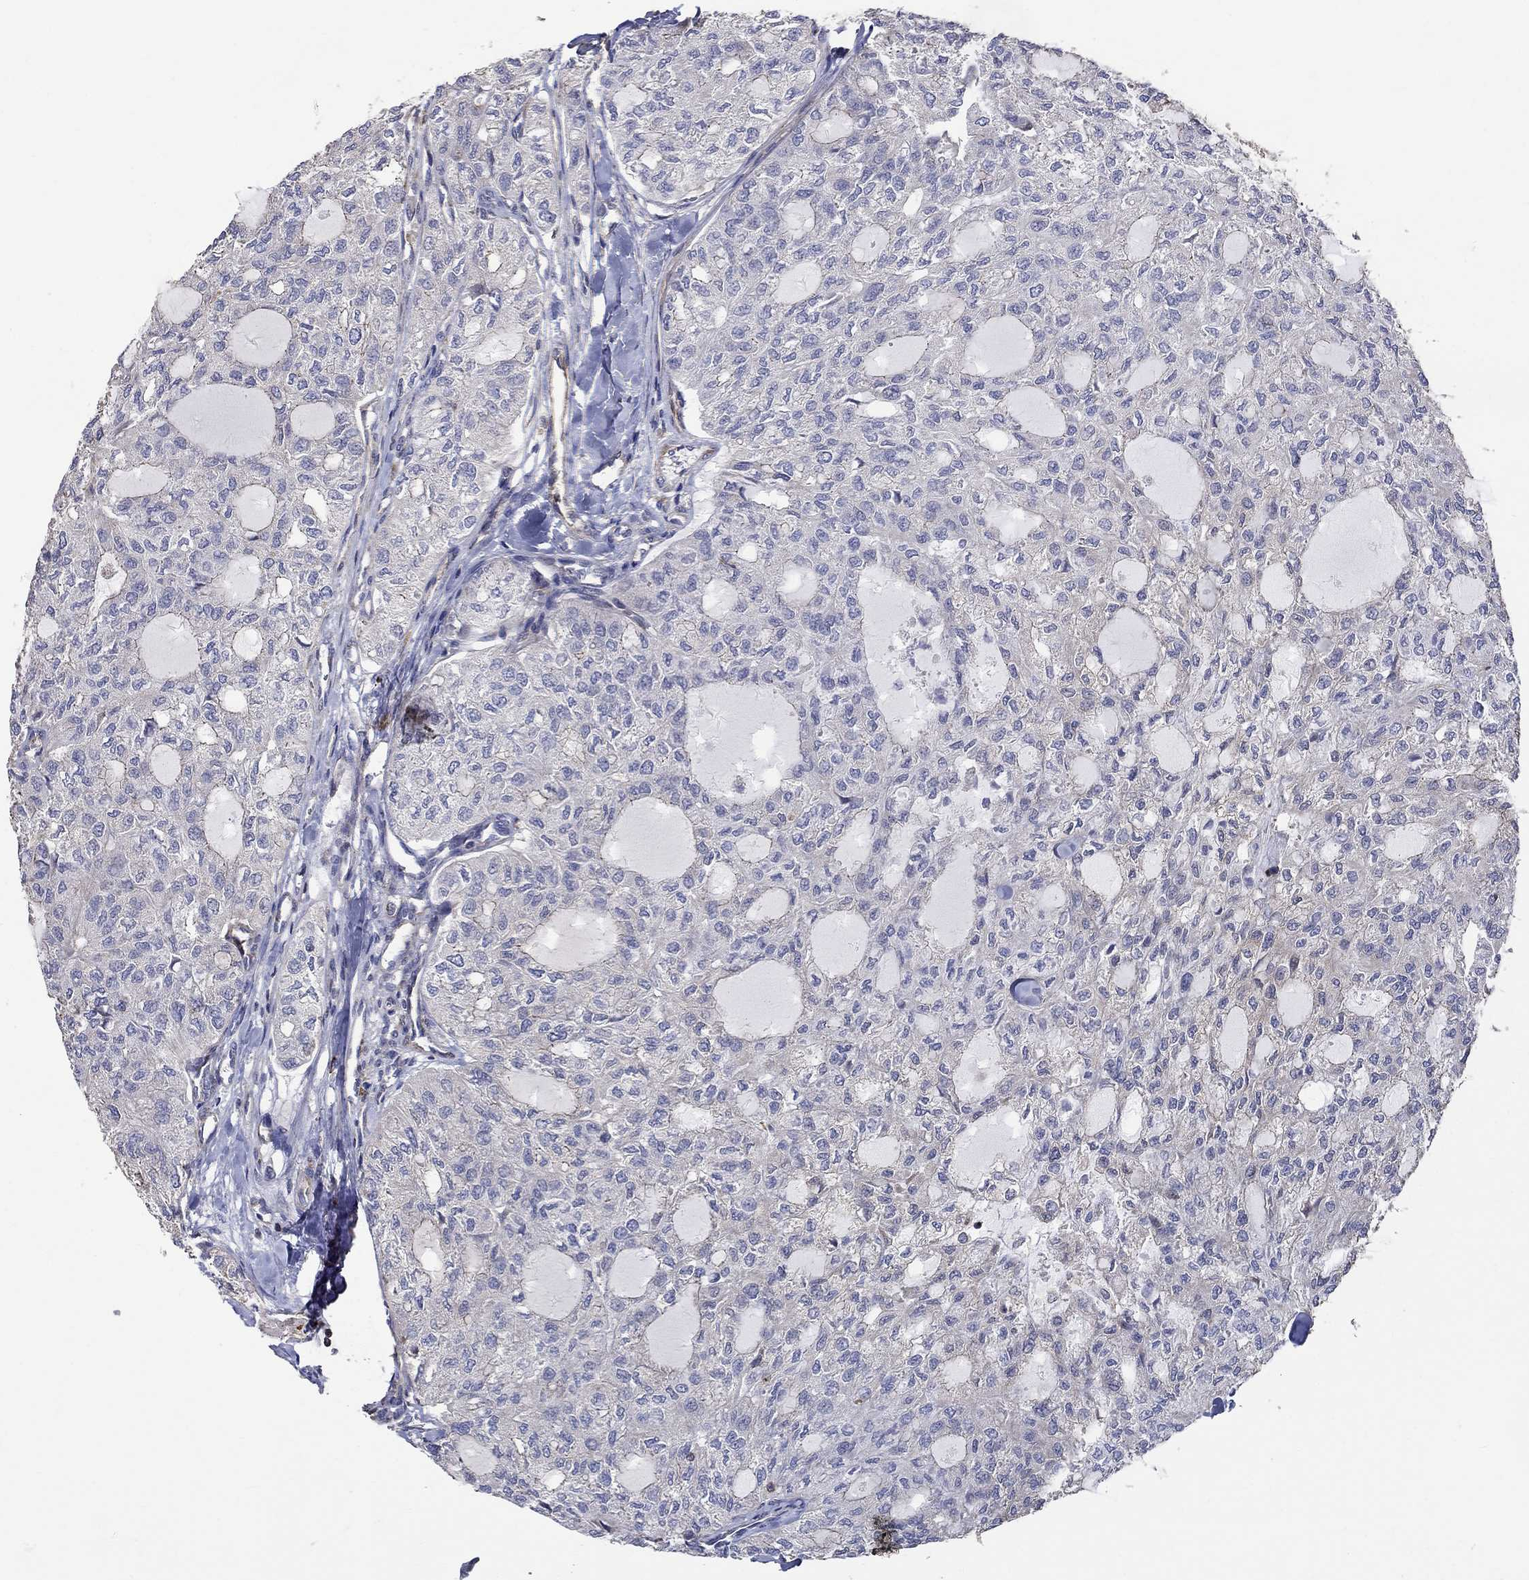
{"staining": {"intensity": "negative", "quantity": "none", "location": "none"}, "tissue": "thyroid cancer", "cell_type": "Tumor cells", "image_type": "cancer", "snomed": [{"axis": "morphology", "description": "Follicular adenoma carcinoma, NOS"}, {"axis": "topography", "description": "Thyroid gland"}], "caption": "Immunohistochemistry micrograph of thyroid cancer stained for a protein (brown), which reveals no positivity in tumor cells.", "gene": "NPHP1", "patient": {"sex": "male", "age": 75}}